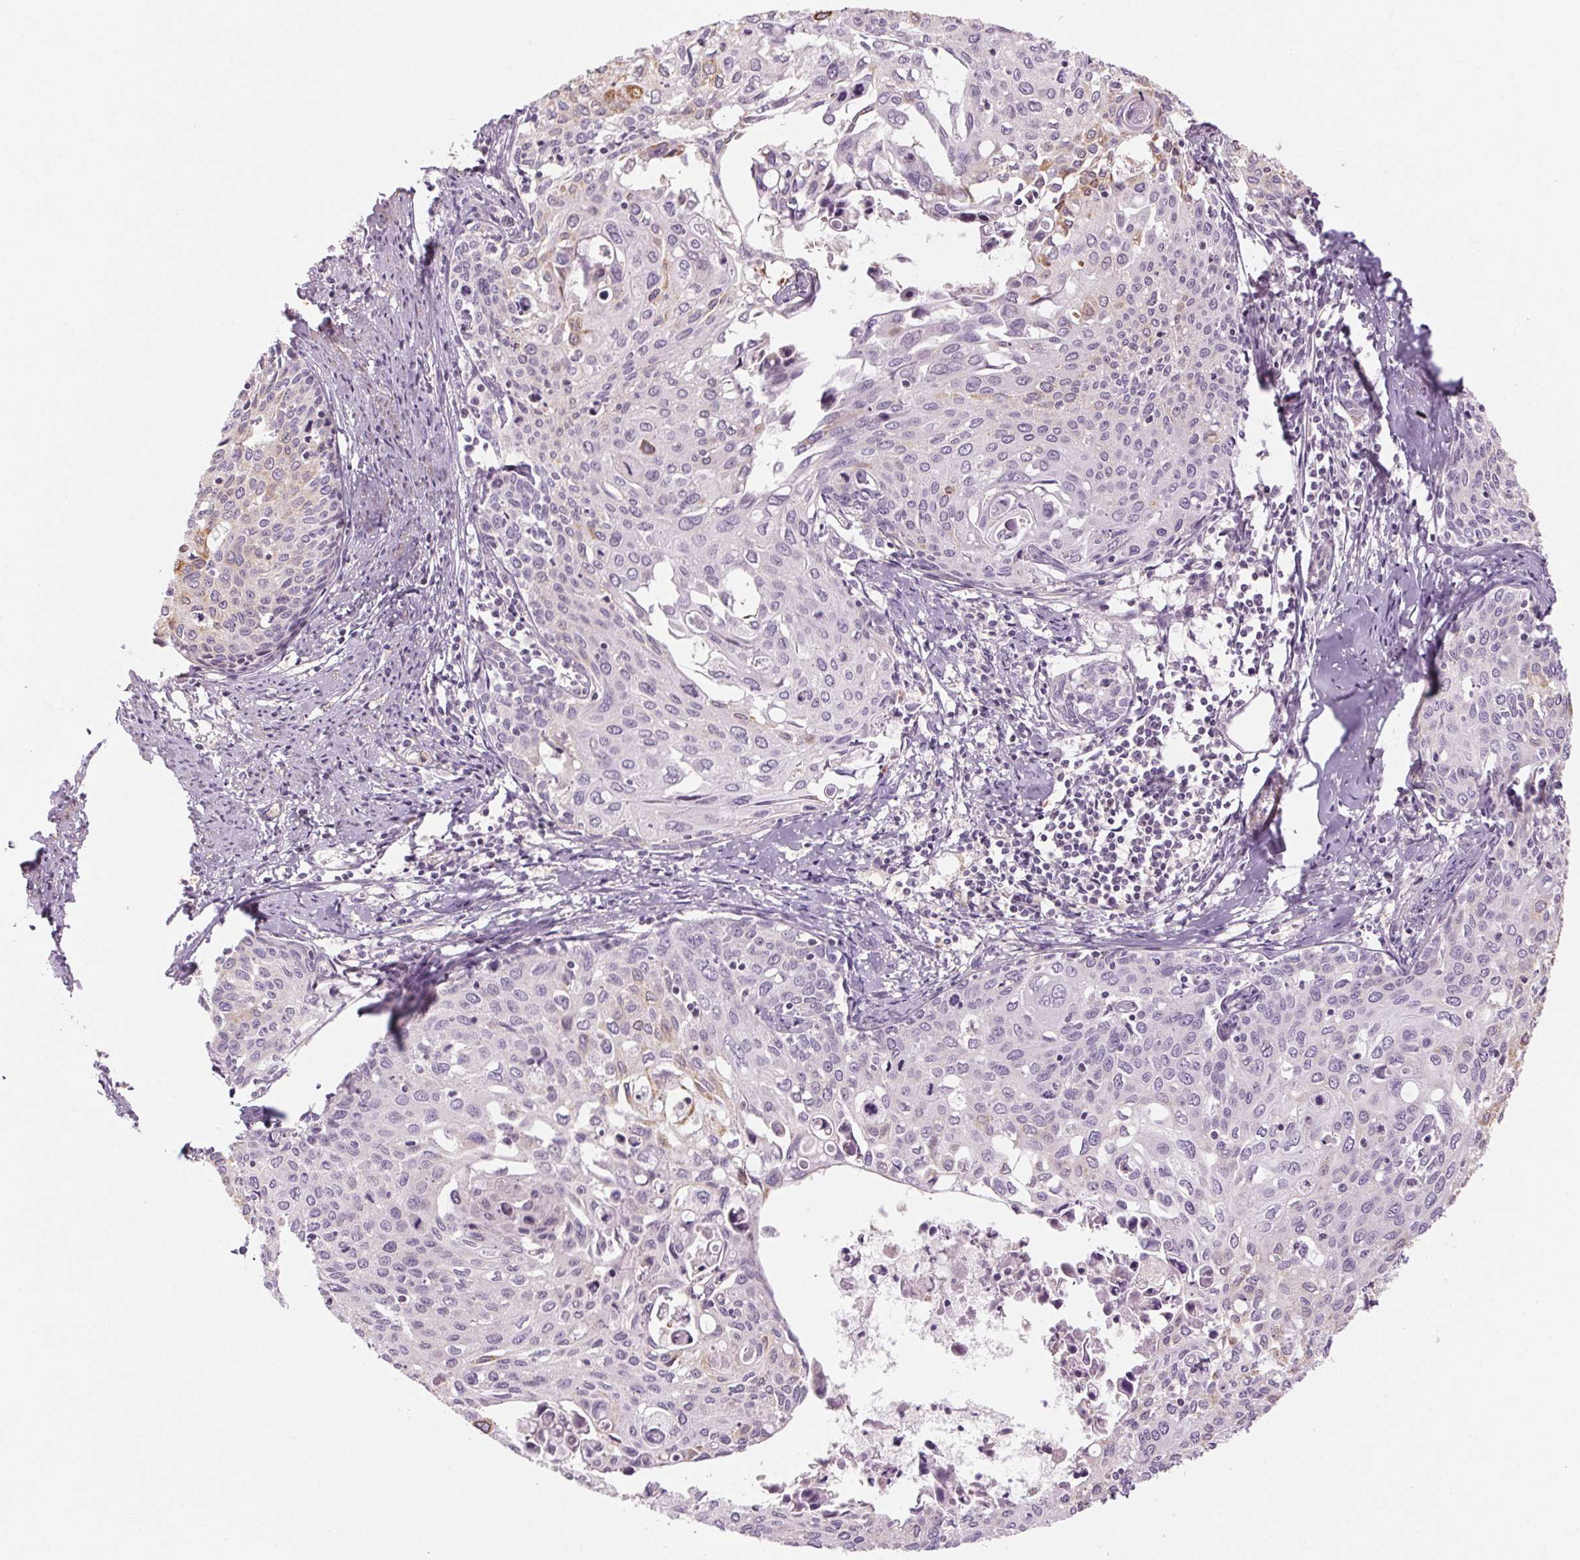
{"staining": {"intensity": "moderate", "quantity": "<25%", "location": "cytoplasmic/membranous"}, "tissue": "cervical cancer", "cell_type": "Tumor cells", "image_type": "cancer", "snomed": [{"axis": "morphology", "description": "Squamous cell carcinoma, NOS"}, {"axis": "topography", "description": "Cervix"}], "caption": "Immunohistochemical staining of human cervical squamous cell carcinoma demonstrates low levels of moderate cytoplasmic/membranous protein staining in approximately <25% of tumor cells. (DAB (3,3'-diaminobenzidine) IHC, brown staining for protein, blue staining for nuclei).", "gene": "HHLA2", "patient": {"sex": "female", "age": 62}}